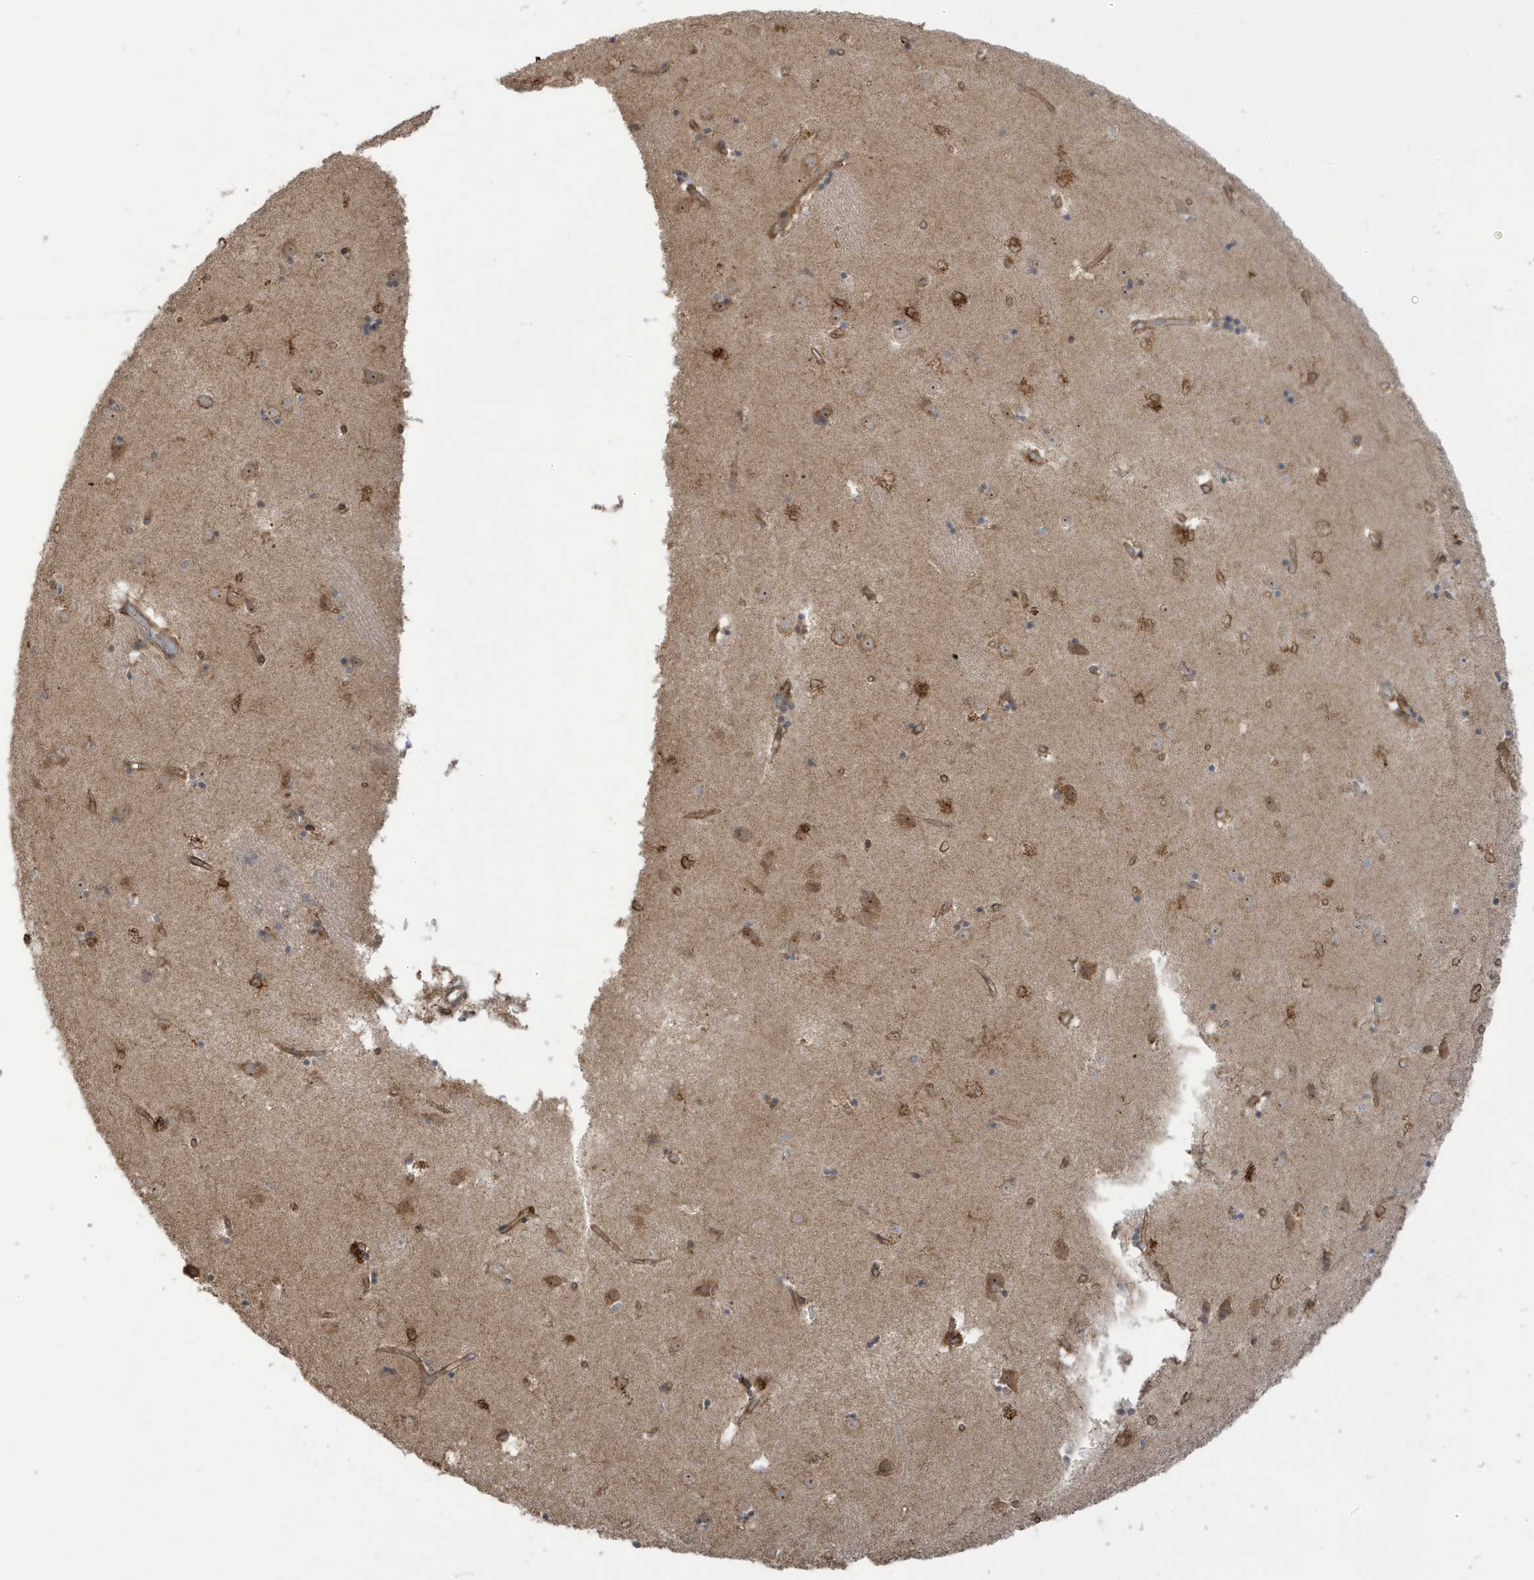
{"staining": {"intensity": "moderate", "quantity": ">75%", "location": "cytoplasmic/membranous"}, "tissue": "caudate", "cell_type": "Glial cells", "image_type": "normal", "snomed": [{"axis": "morphology", "description": "Normal tissue, NOS"}, {"axis": "topography", "description": "Lateral ventricle wall"}], "caption": "IHC of benign caudate displays medium levels of moderate cytoplasmic/membranous expression in approximately >75% of glial cells. Immunohistochemistry (ihc) stains the protein of interest in brown and the nuclei are stained blue.", "gene": "ECM2", "patient": {"sex": "male", "age": 45}}